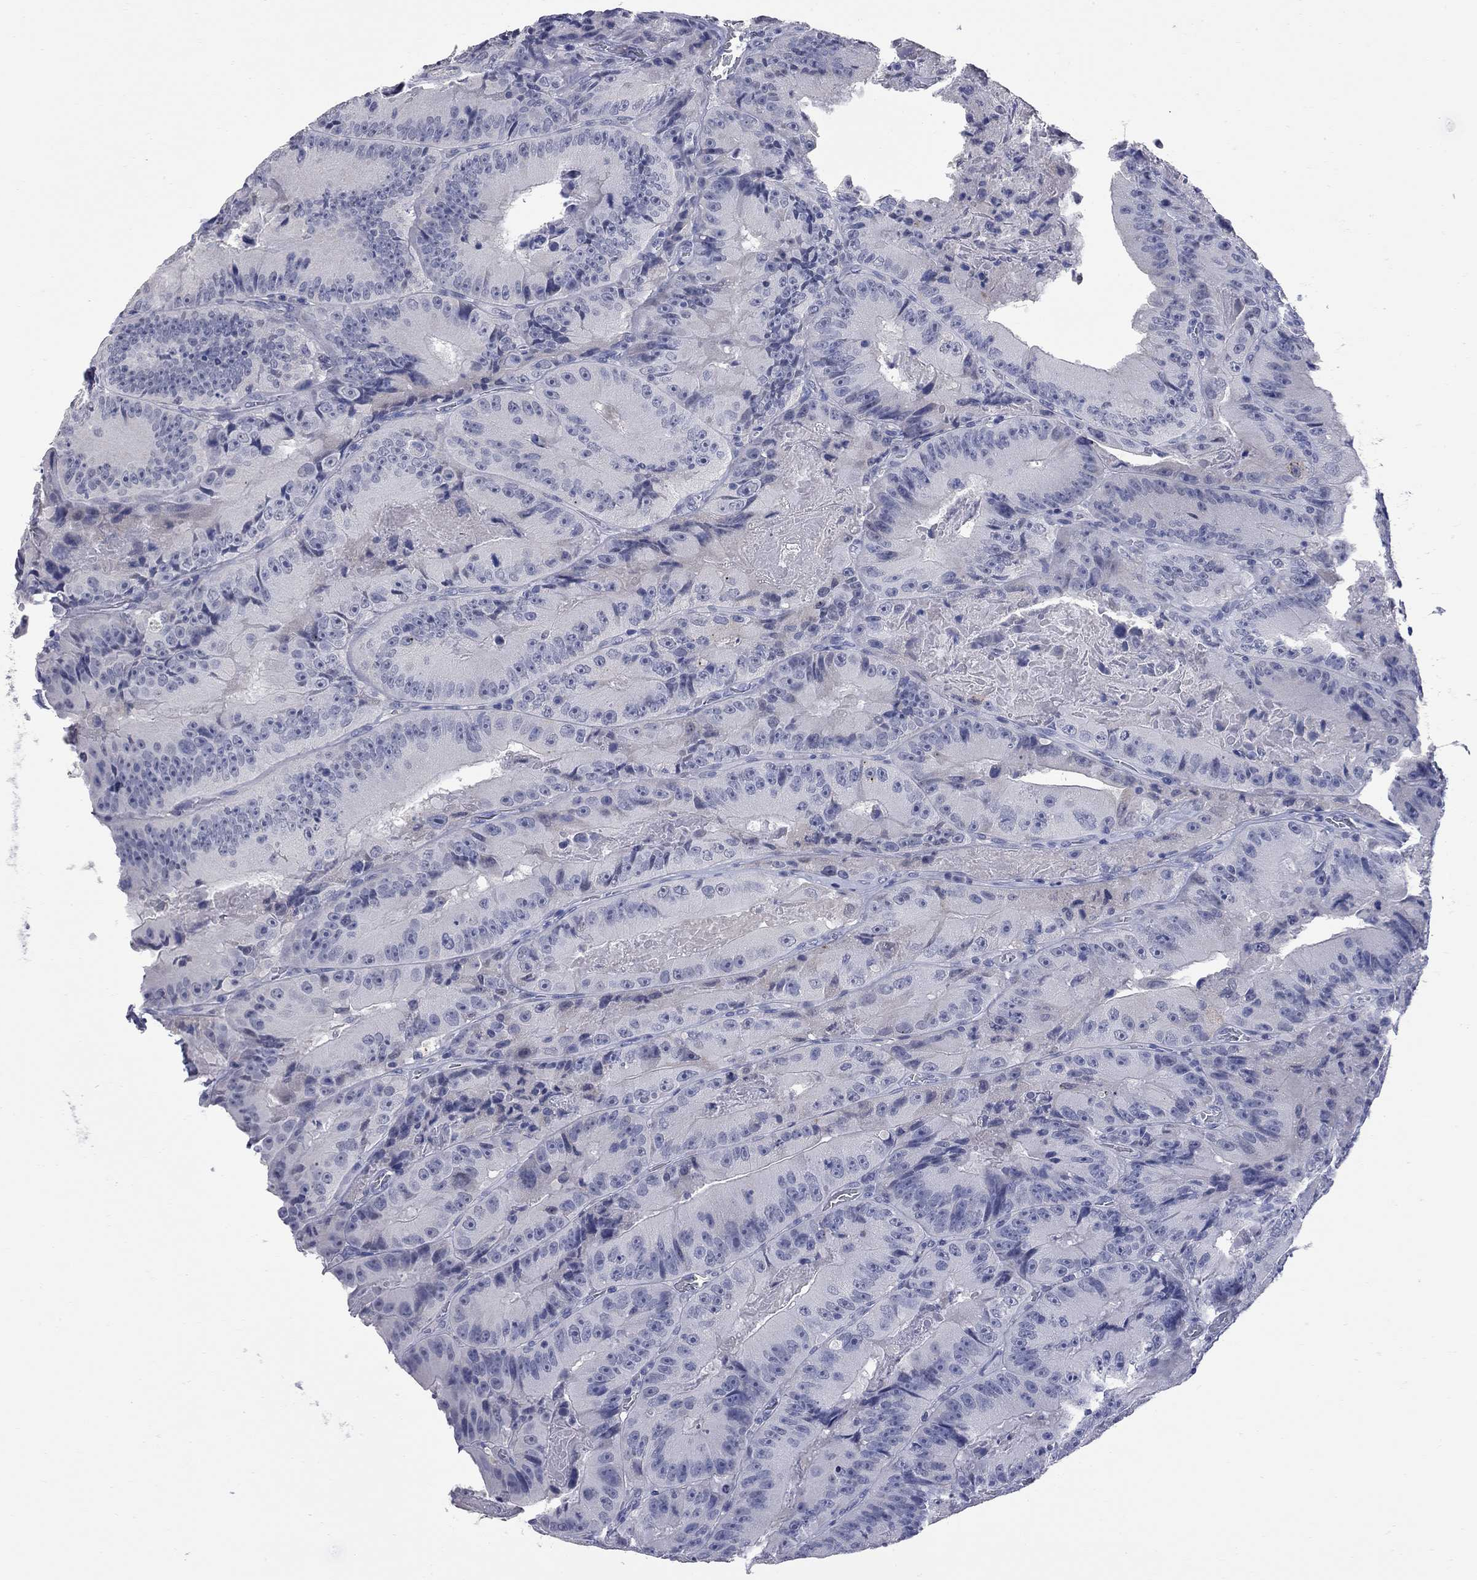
{"staining": {"intensity": "negative", "quantity": "none", "location": "none"}, "tissue": "colorectal cancer", "cell_type": "Tumor cells", "image_type": "cancer", "snomed": [{"axis": "morphology", "description": "Adenocarcinoma, NOS"}, {"axis": "topography", "description": "Colon"}], "caption": "This is a image of IHC staining of colorectal adenocarcinoma, which shows no staining in tumor cells. The staining was performed using DAB (3,3'-diaminobenzidine) to visualize the protein expression in brown, while the nuclei were stained in blue with hematoxylin (Magnification: 20x).", "gene": "FAM221B", "patient": {"sex": "female", "age": 86}}